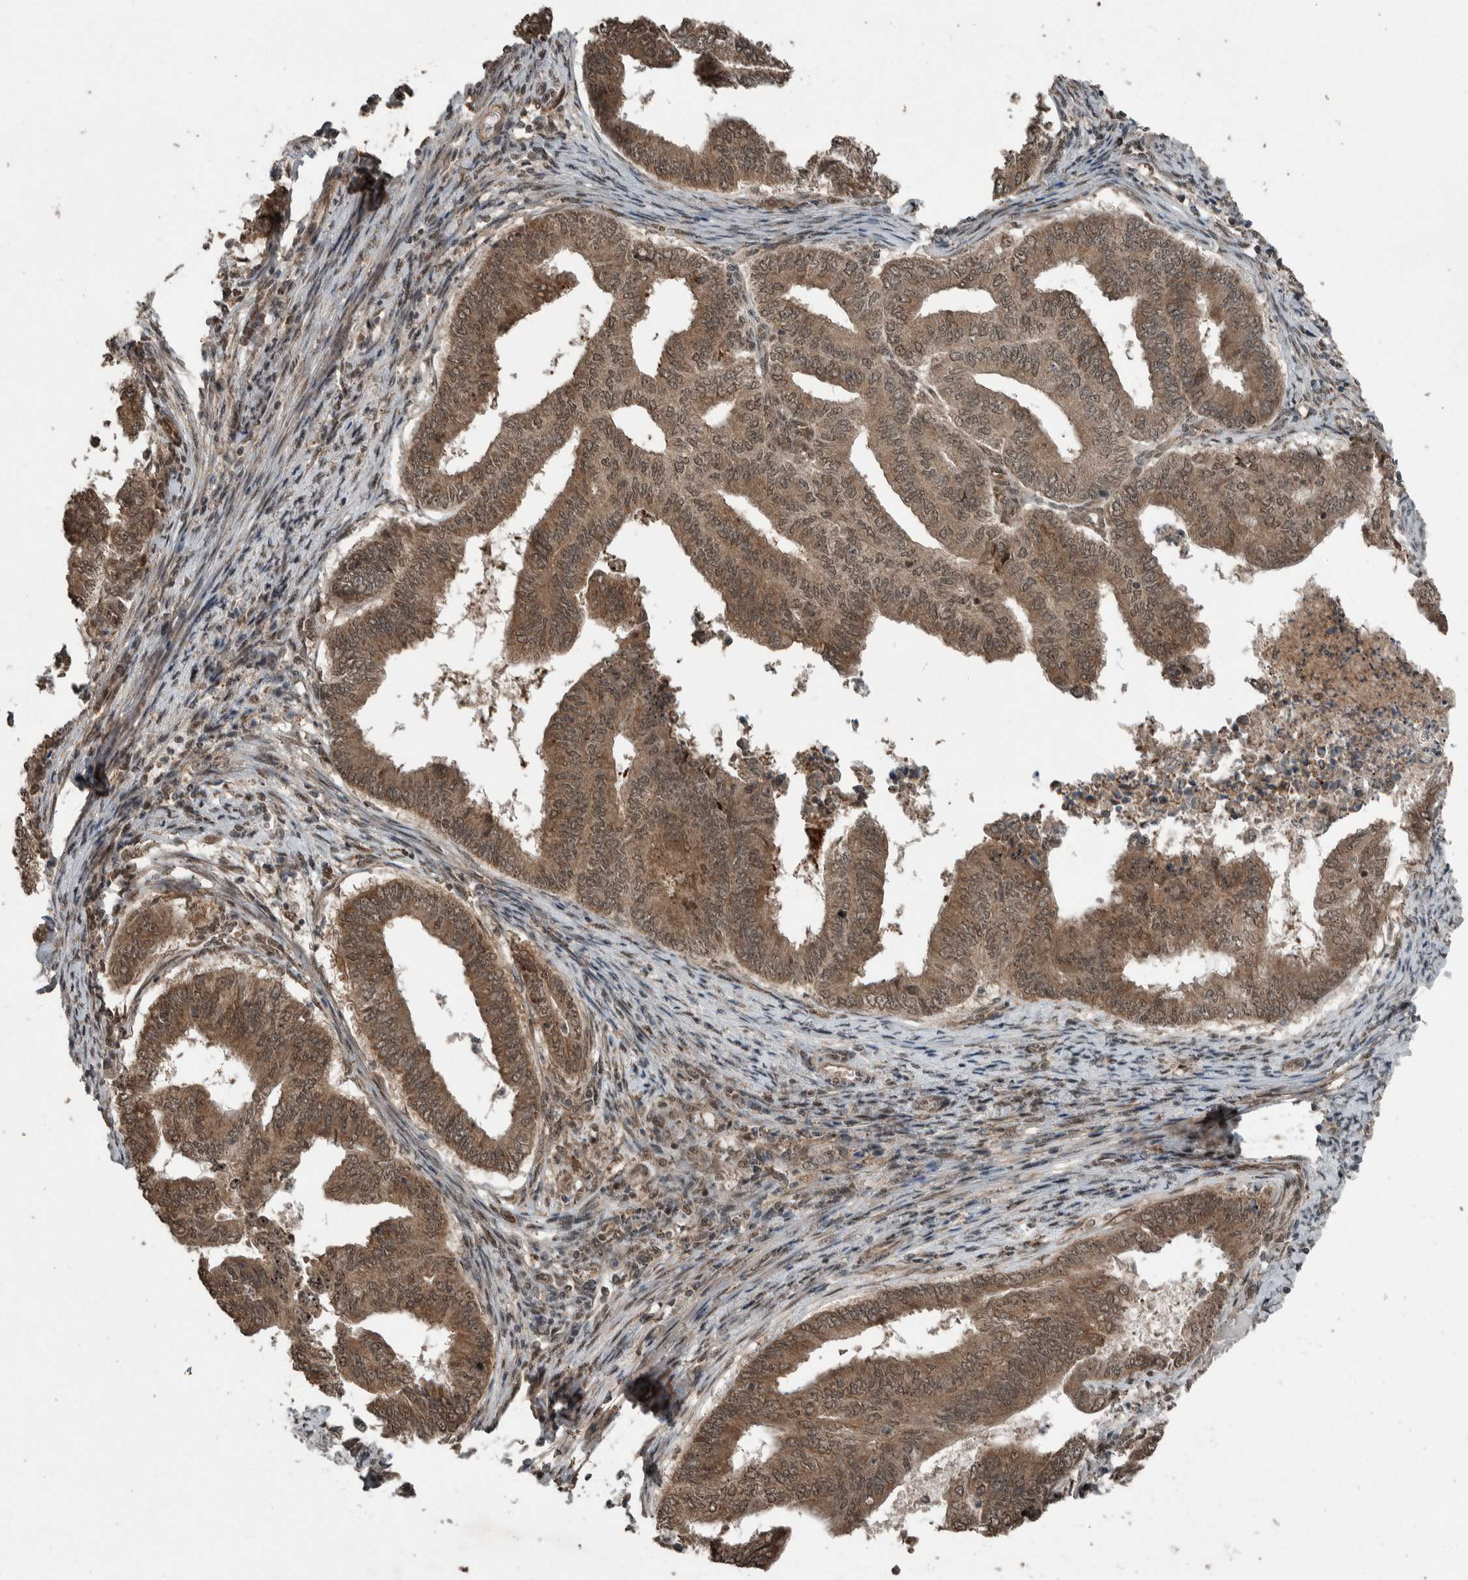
{"staining": {"intensity": "moderate", "quantity": ">75%", "location": "cytoplasmic/membranous,nuclear"}, "tissue": "endometrial cancer", "cell_type": "Tumor cells", "image_type": "cancer", "snomed": [{"axis": "morphology", "description": "Polyp, NOS"}, {"axis": "morphology", "description": "Adenocarcinoma, NOS"}, {"axis": "morphology", "description": "Adenoma, NOS"}, {"axis": "topography", "description": "Endometrium"}], "caption": "The image reveals a brown stain indicating the presence of a protein in the cytoplasmic/membranous and nuclear of tumor cells in endometrial adenoma. Nuclei are stained in blue.", "gene": "MYO1E", "patient": {"sex": "female", "age": 79}}